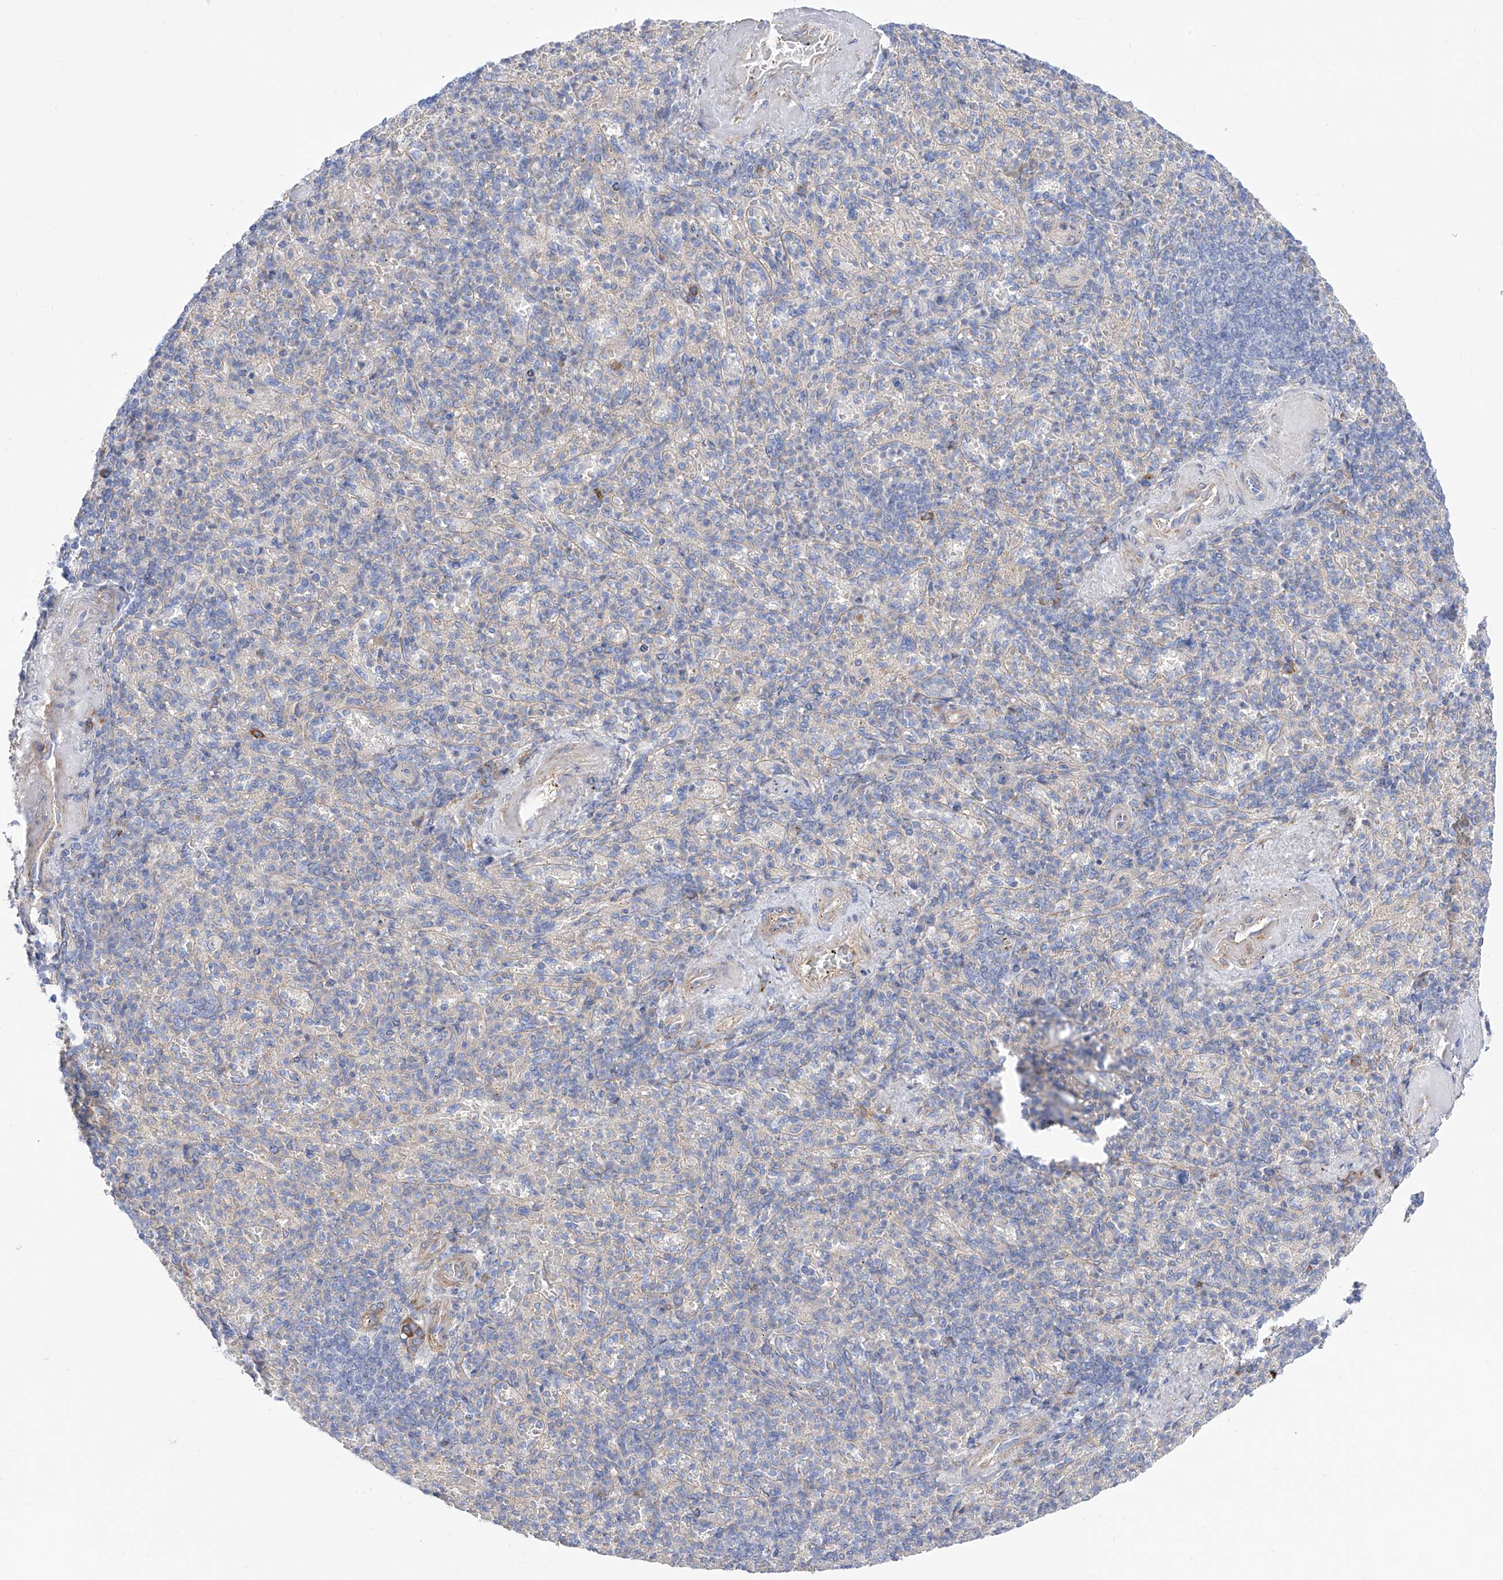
{"staining": {"intensity": "negative", "quantity": "none", "location": "none"}, "tissue": "spleen", "cell_type": "Cells in red pulp", "image_type": "normal", "snomed": [{"axis": "morphology", "description": "Normal tissue, NOS"}, {"axis": "topography", "description": "Spleen"}], "caption": "An image of spleen stained for a protein shows no brown staining in cells in red pulp.", "gene": "LCA5", "patient": {"sex": "female", "age": 74}}